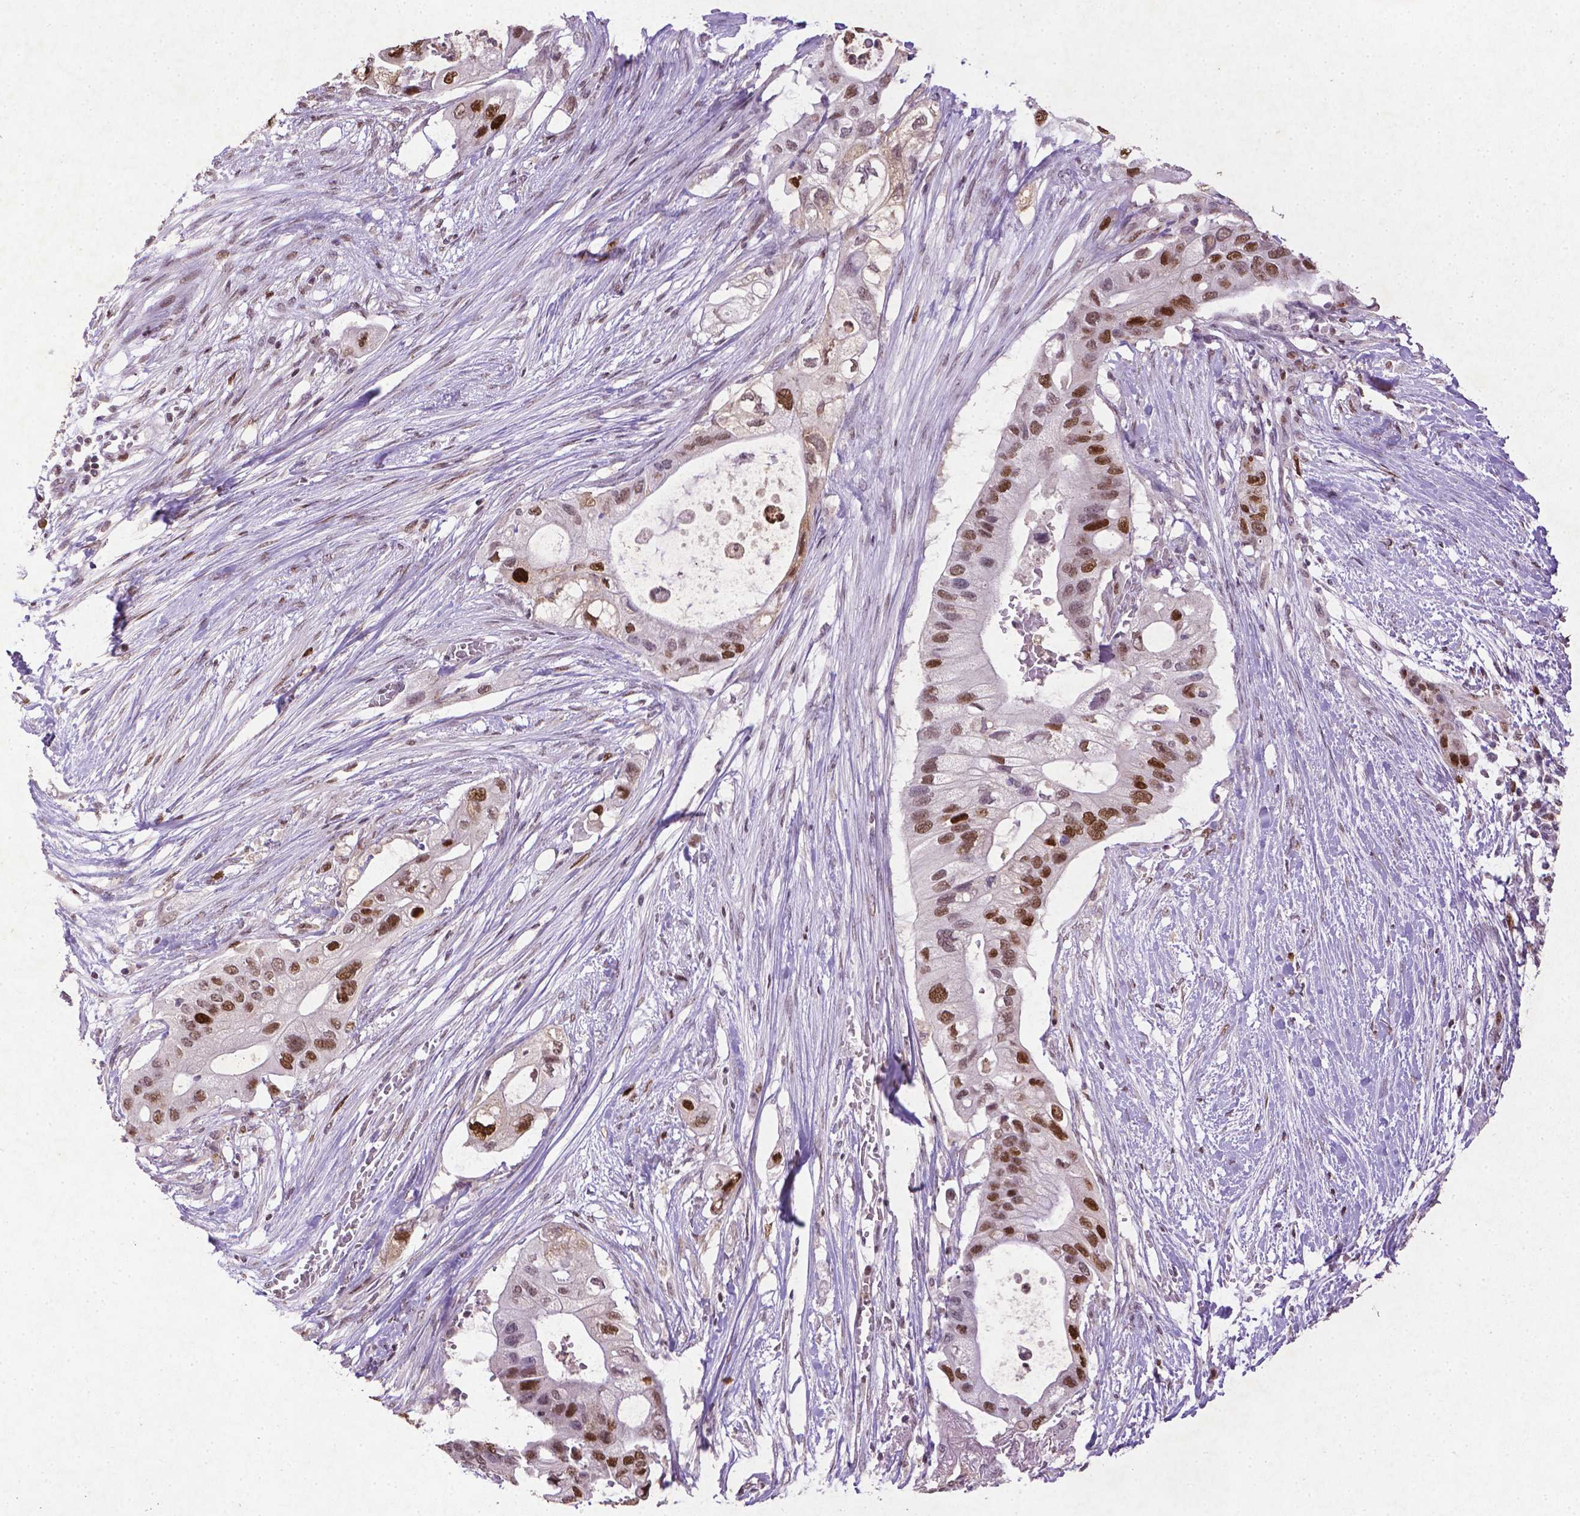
{"staining": {"intensity": "moderate", "quantity": ">75%", "location": "nuclear"}, "tissue": "pancreatic cancer", "cell_type": "Tumor cells", "image_type": "cancer", "snomed": [{"axis": "morphology", "description": "Adenocarcinoma, NOS"}, {"axis": "topography", "description": "Pancreas"}], "caption": "The immunohistochemical stain shows moderate nuclear positivity in tumor cells of pancreatic cancer tissue. The protein is stained brown, and the nuclei are stained in blue (DAB (3,3'-diaminobenzidine) IHC with brightfield microscopy, high magnification).", "gene": "CDKN1A", "patient": {"sex": "female", "age": 72}}